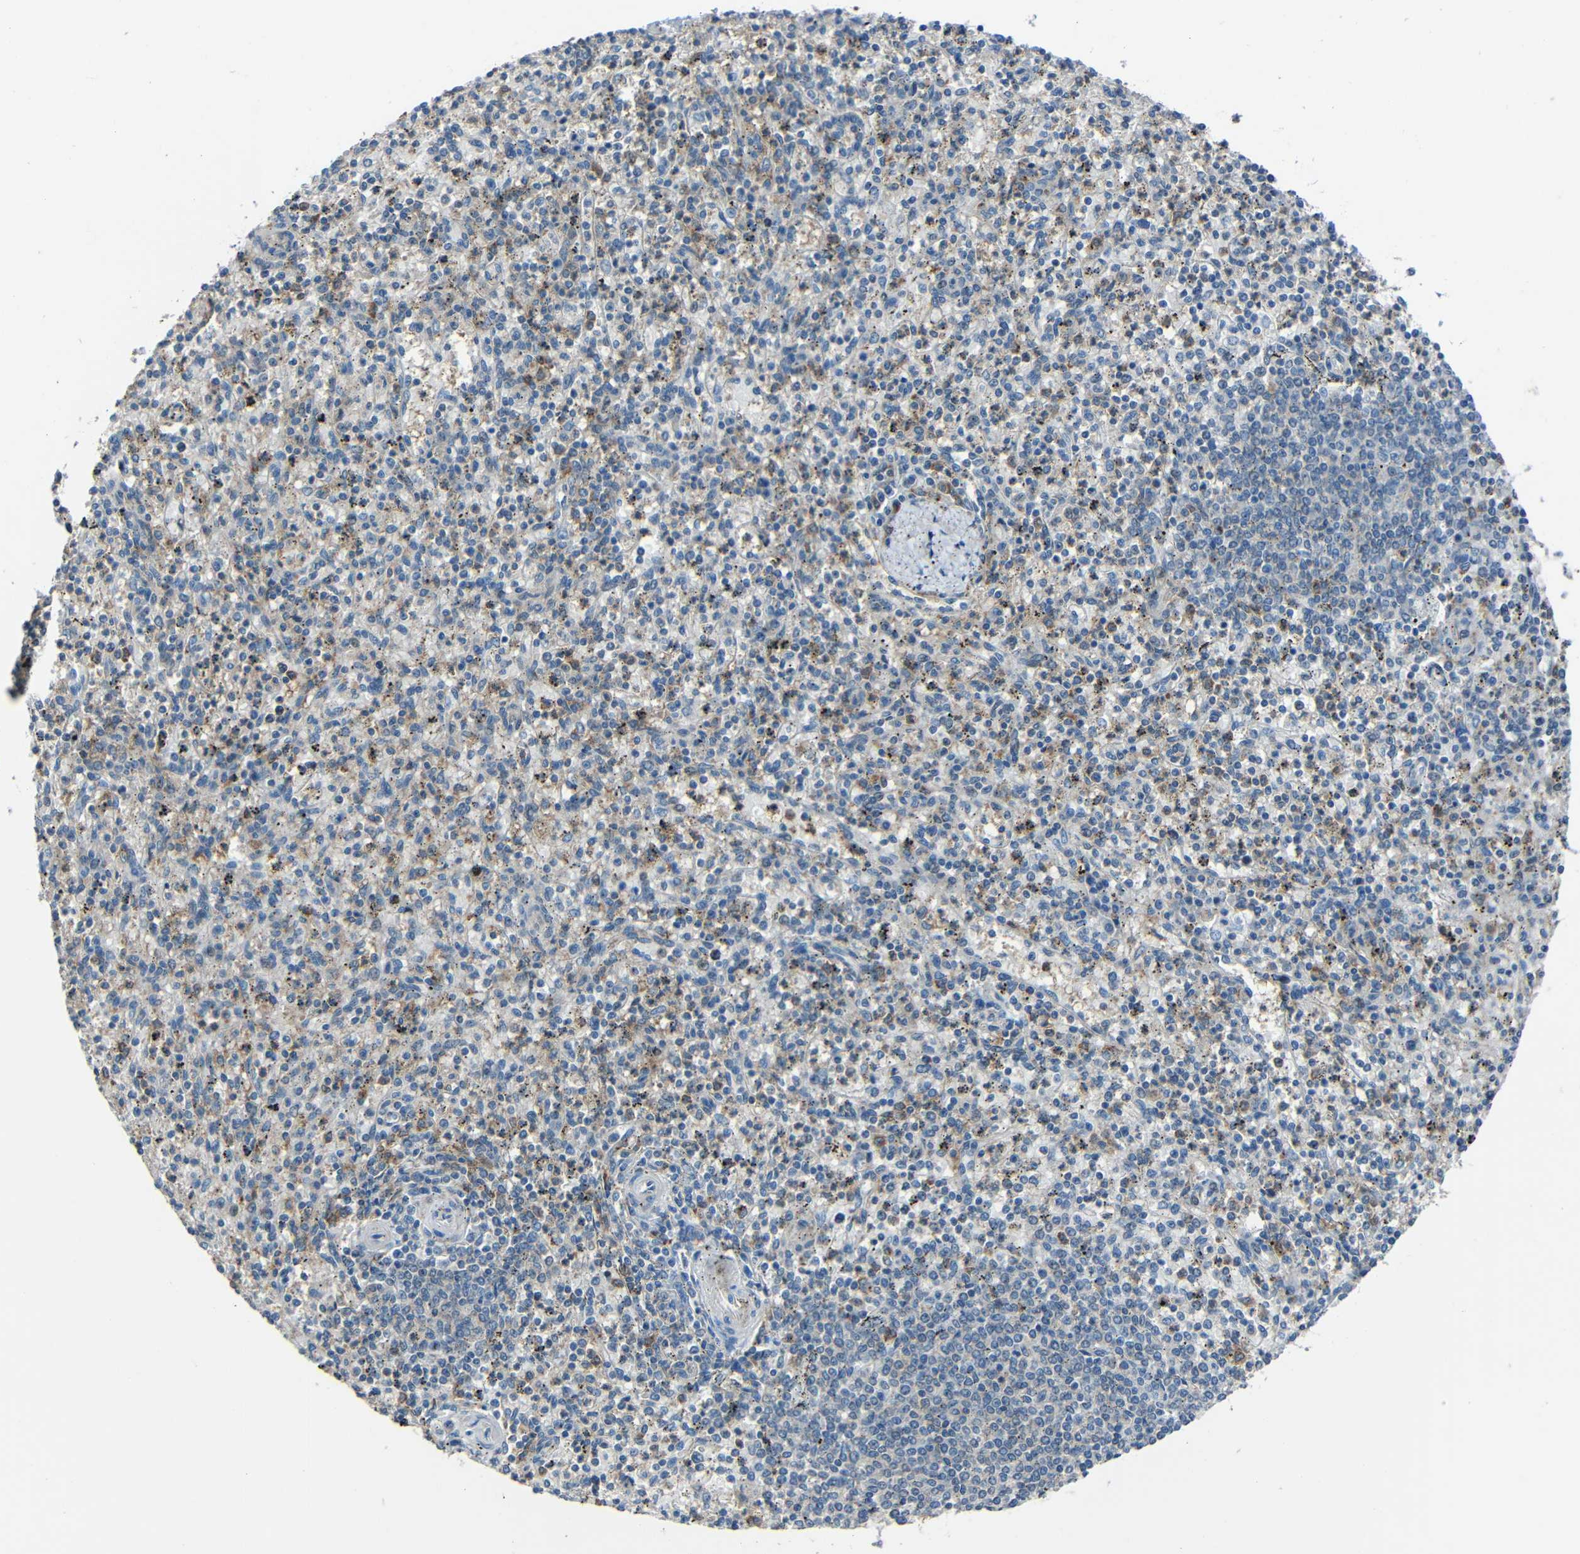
{"staining": {"intensity": "weak", "quantity": "25%-75%", "location": "cytoplasmic/membranous"}, "tissue": "spleen", "cell_type": "Cells in red pulp", "image_type": "normal", "snomed": [{"axis": "morphology", "description": "Normal tissue, NOS"}, {"axis": "topography", "description": "Spleen"}], "caption": "This is an image of immunohistochemistry staining of benign spleen, which shows weak positivity in the cytoplasmic/membranous of cells in red pulp.", "gene": "DNAJC5", "patient": {"sex": "male", "age": 72}}